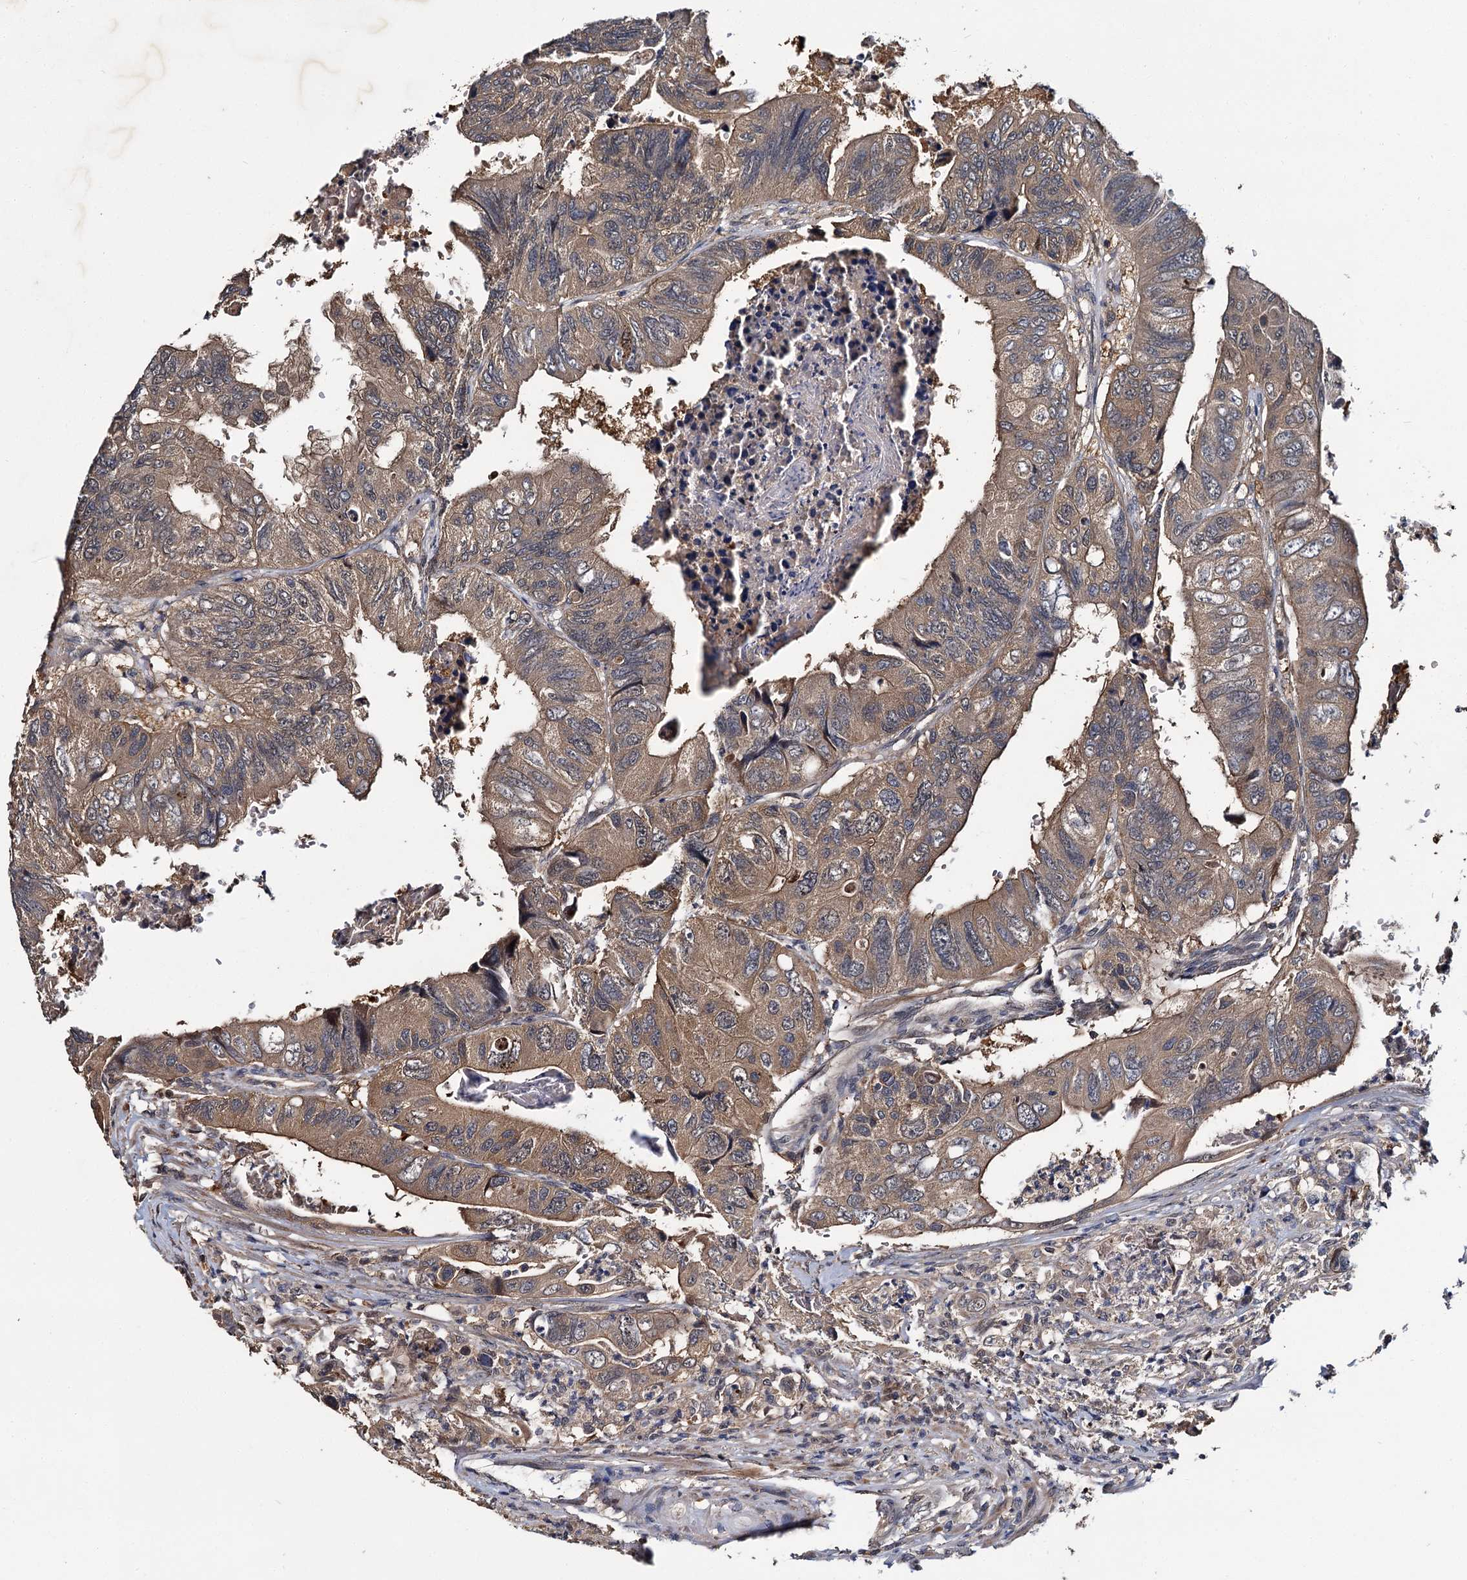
{"staining": {"intensity": "moderate", "quantity": ">75%", "location": "cytoplasmic/membranous"}, "tissue": "colorectal cancer", "cell_type": "Tumor cells", "image_type": "cancer", "snomed": [{"axis": "morphology", "description": "Adenocarcinoma, NOS"}, {"axis": "topography", "description": "Rectum"}], "caption": "Protein expression analysis of colorectal cancer displays moderate cytoplasmic/membranous expression in about >75% of tumor cells.", "gene": "SLC46A3", "patient": {"sex": "male", "age": 63}}